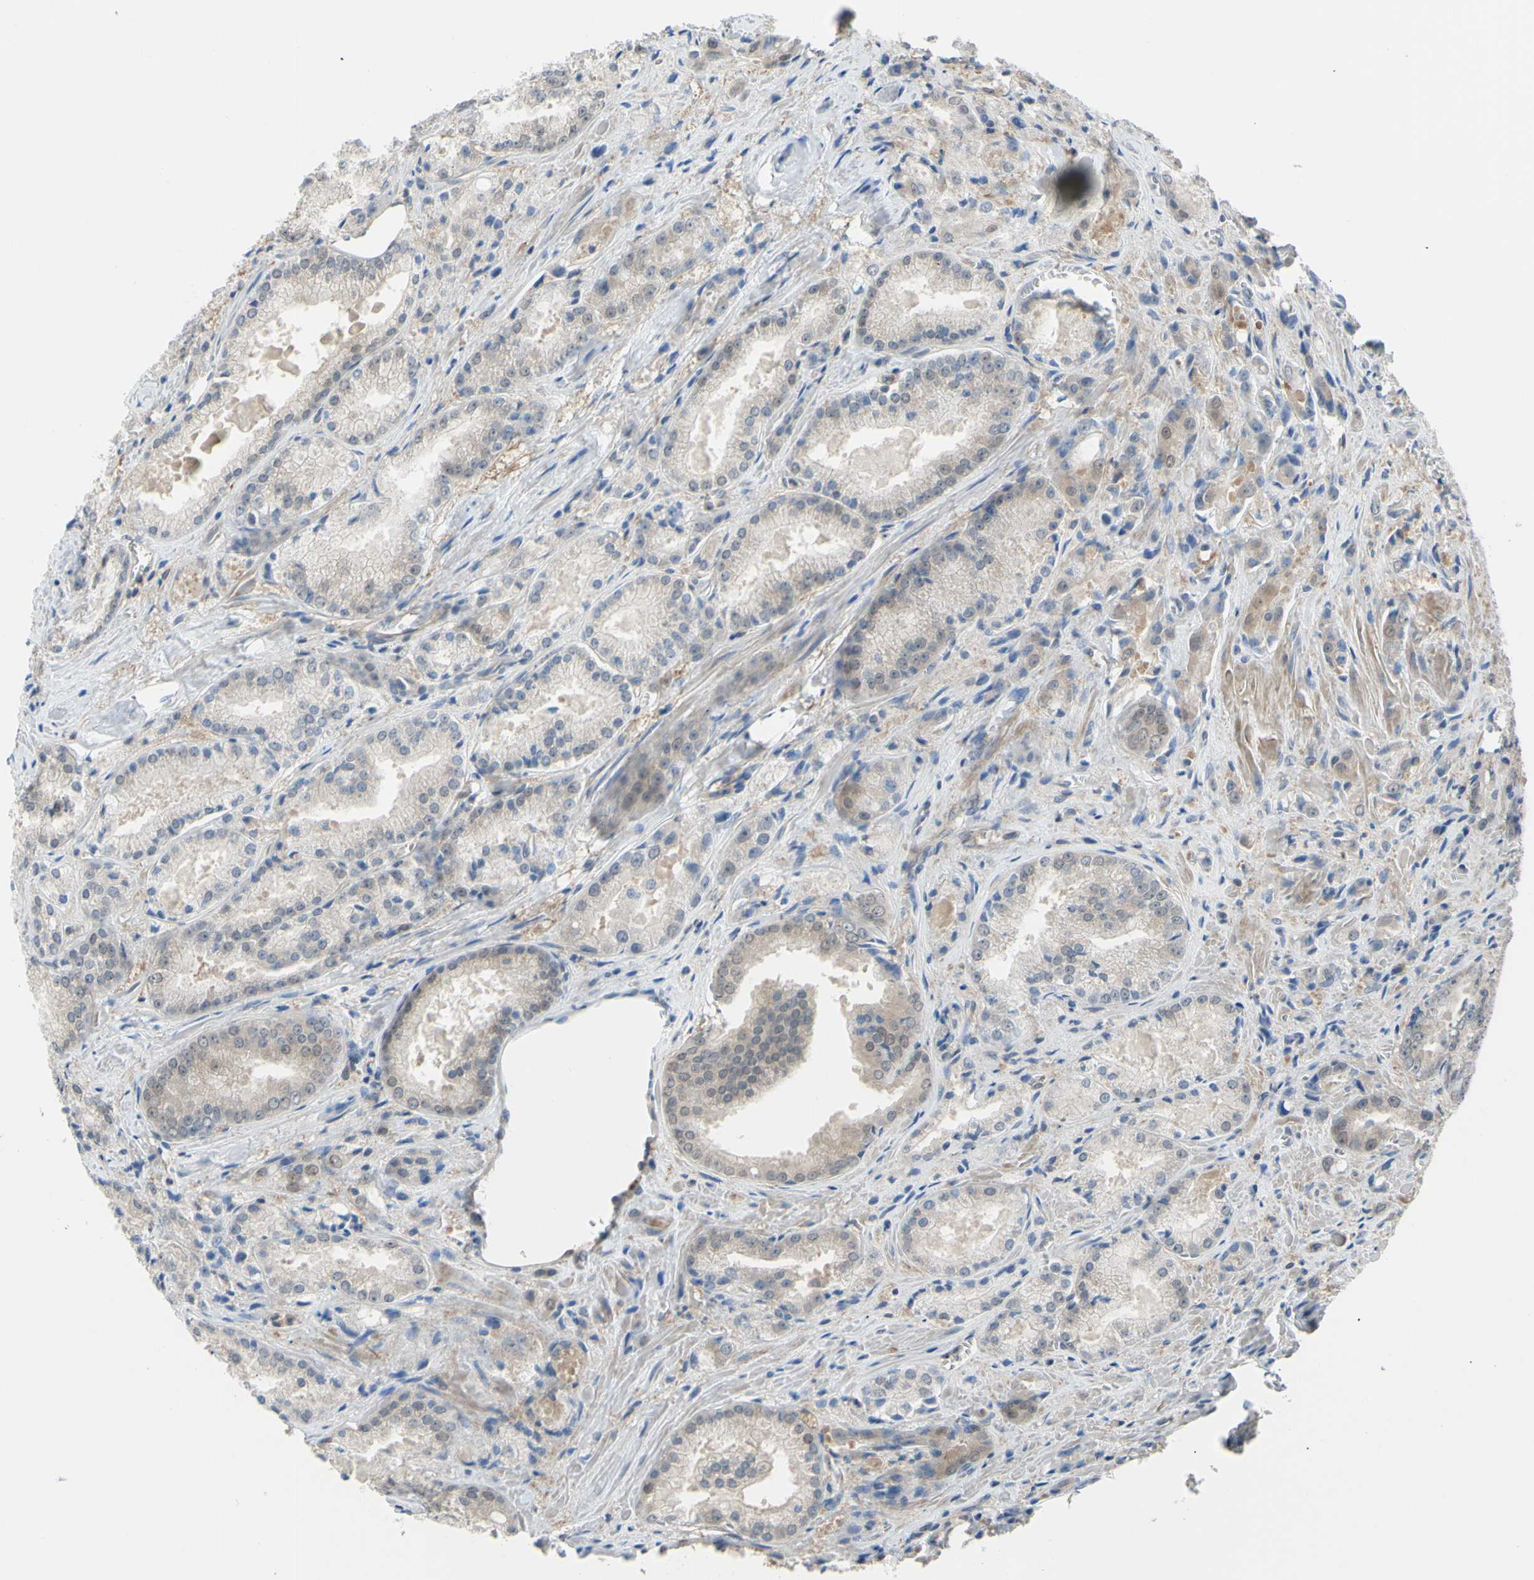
{"staining": {"intensity": "weak", "quantity": ">75%", "location": "cytoplasmic/membranous"}, "tissue": "prostate cancer", "cell_type": "Tumor cells", "image_type": "cancer", "snomed": [{"axis": "morphology", "description": "Adenocarcinoma, Low grade"}, {"axis": "topography", "description": "Prostate"}], "caption": "Tumor cells reveal low levels of weak cytoplasmic/membranous positivity in approximately >75% of cells in low-grade adenocarcinoma (prostate).", "gene": "UPK3B", "patient": {"sex": "male", "age": 64}}